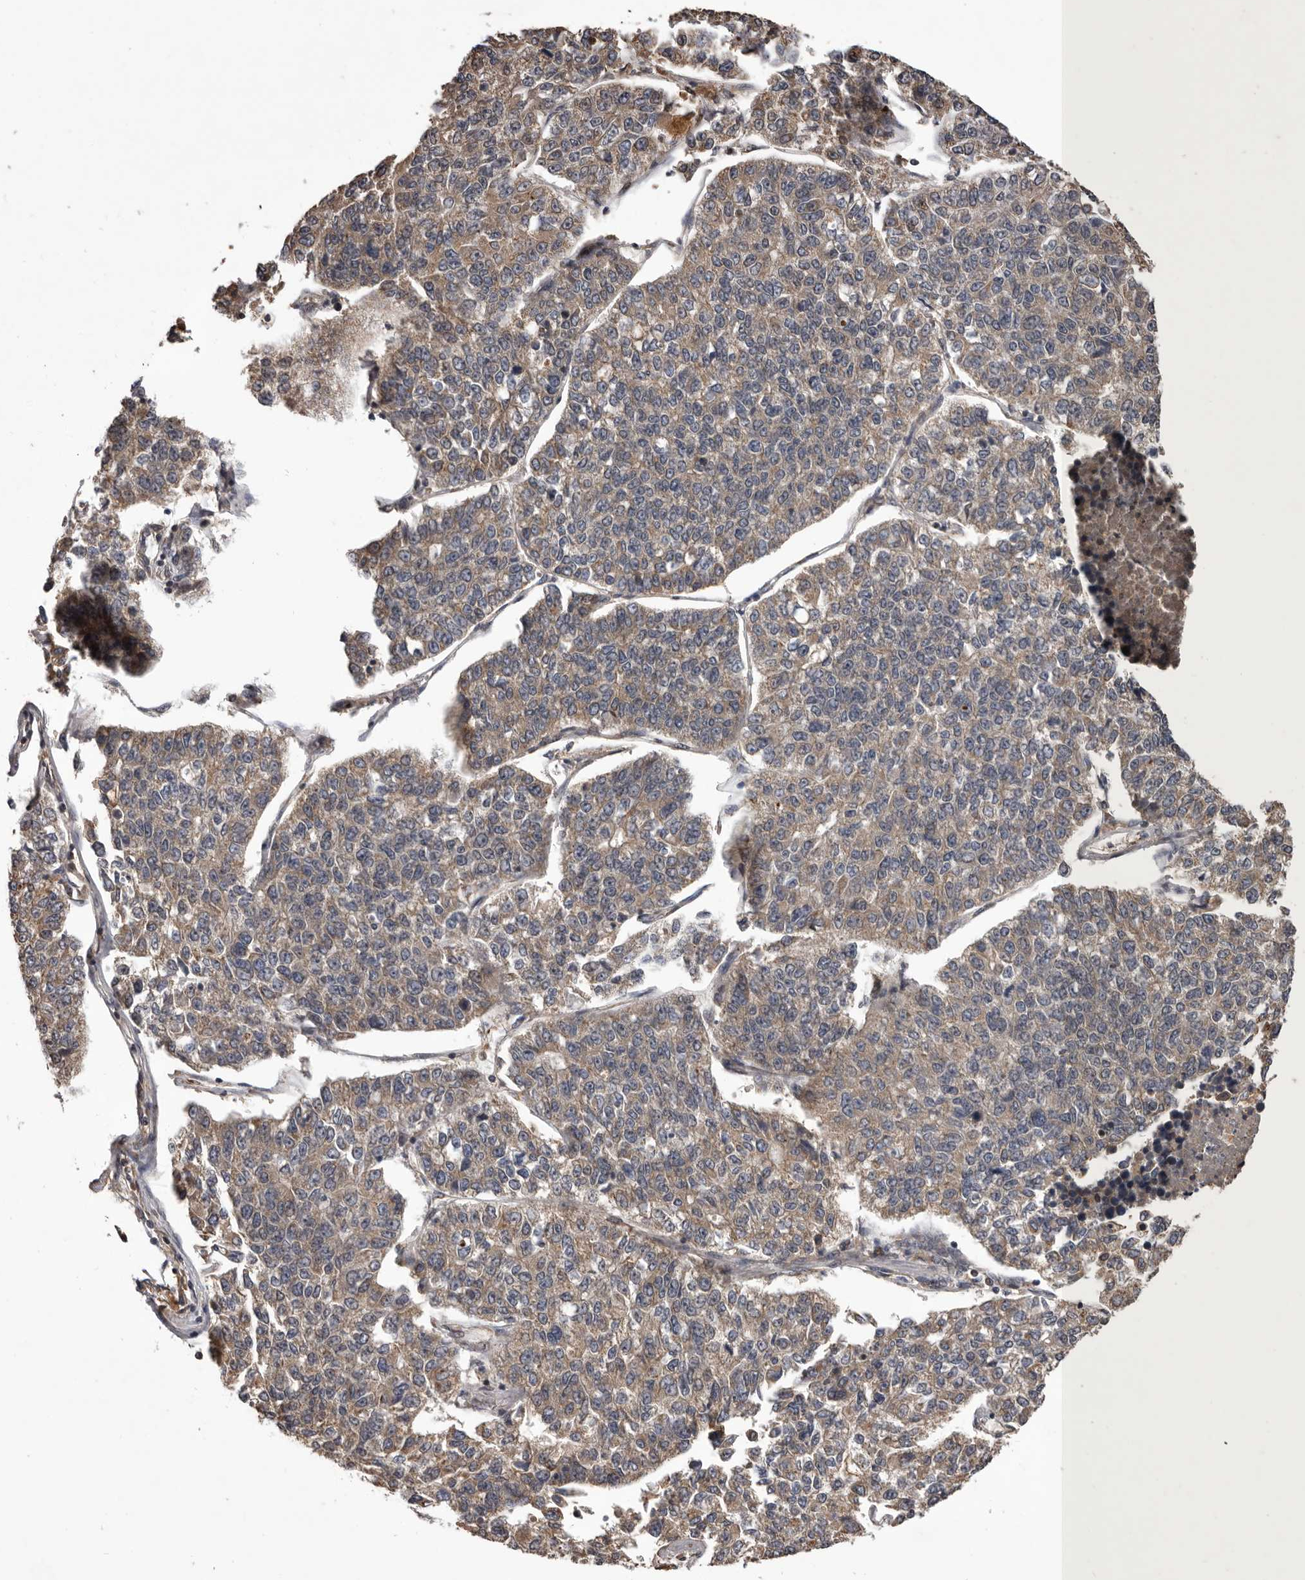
{"staining": {"intensity": "weak", "quantity": ">75%", "location": "cytoplasmic/membranous"}, "tissue": "lung cancer", "cell_type": "Tumor cells", "image_type": "cancer", "snomed": [{"axis": "morphology", "description": "Adenocarcinoma, NOS"}, {"axis": "topography", "description": "Lung"}], "caption": "Approximately >75% of tumor cells in lung cancer (adenocarcinoma) demonstrate weak cytoplasmic/membranous protein staining as visualized by brown immunohistochemical staining.", "gene": "GADD45B", "patient": {"sex": "male", "age": 49}}